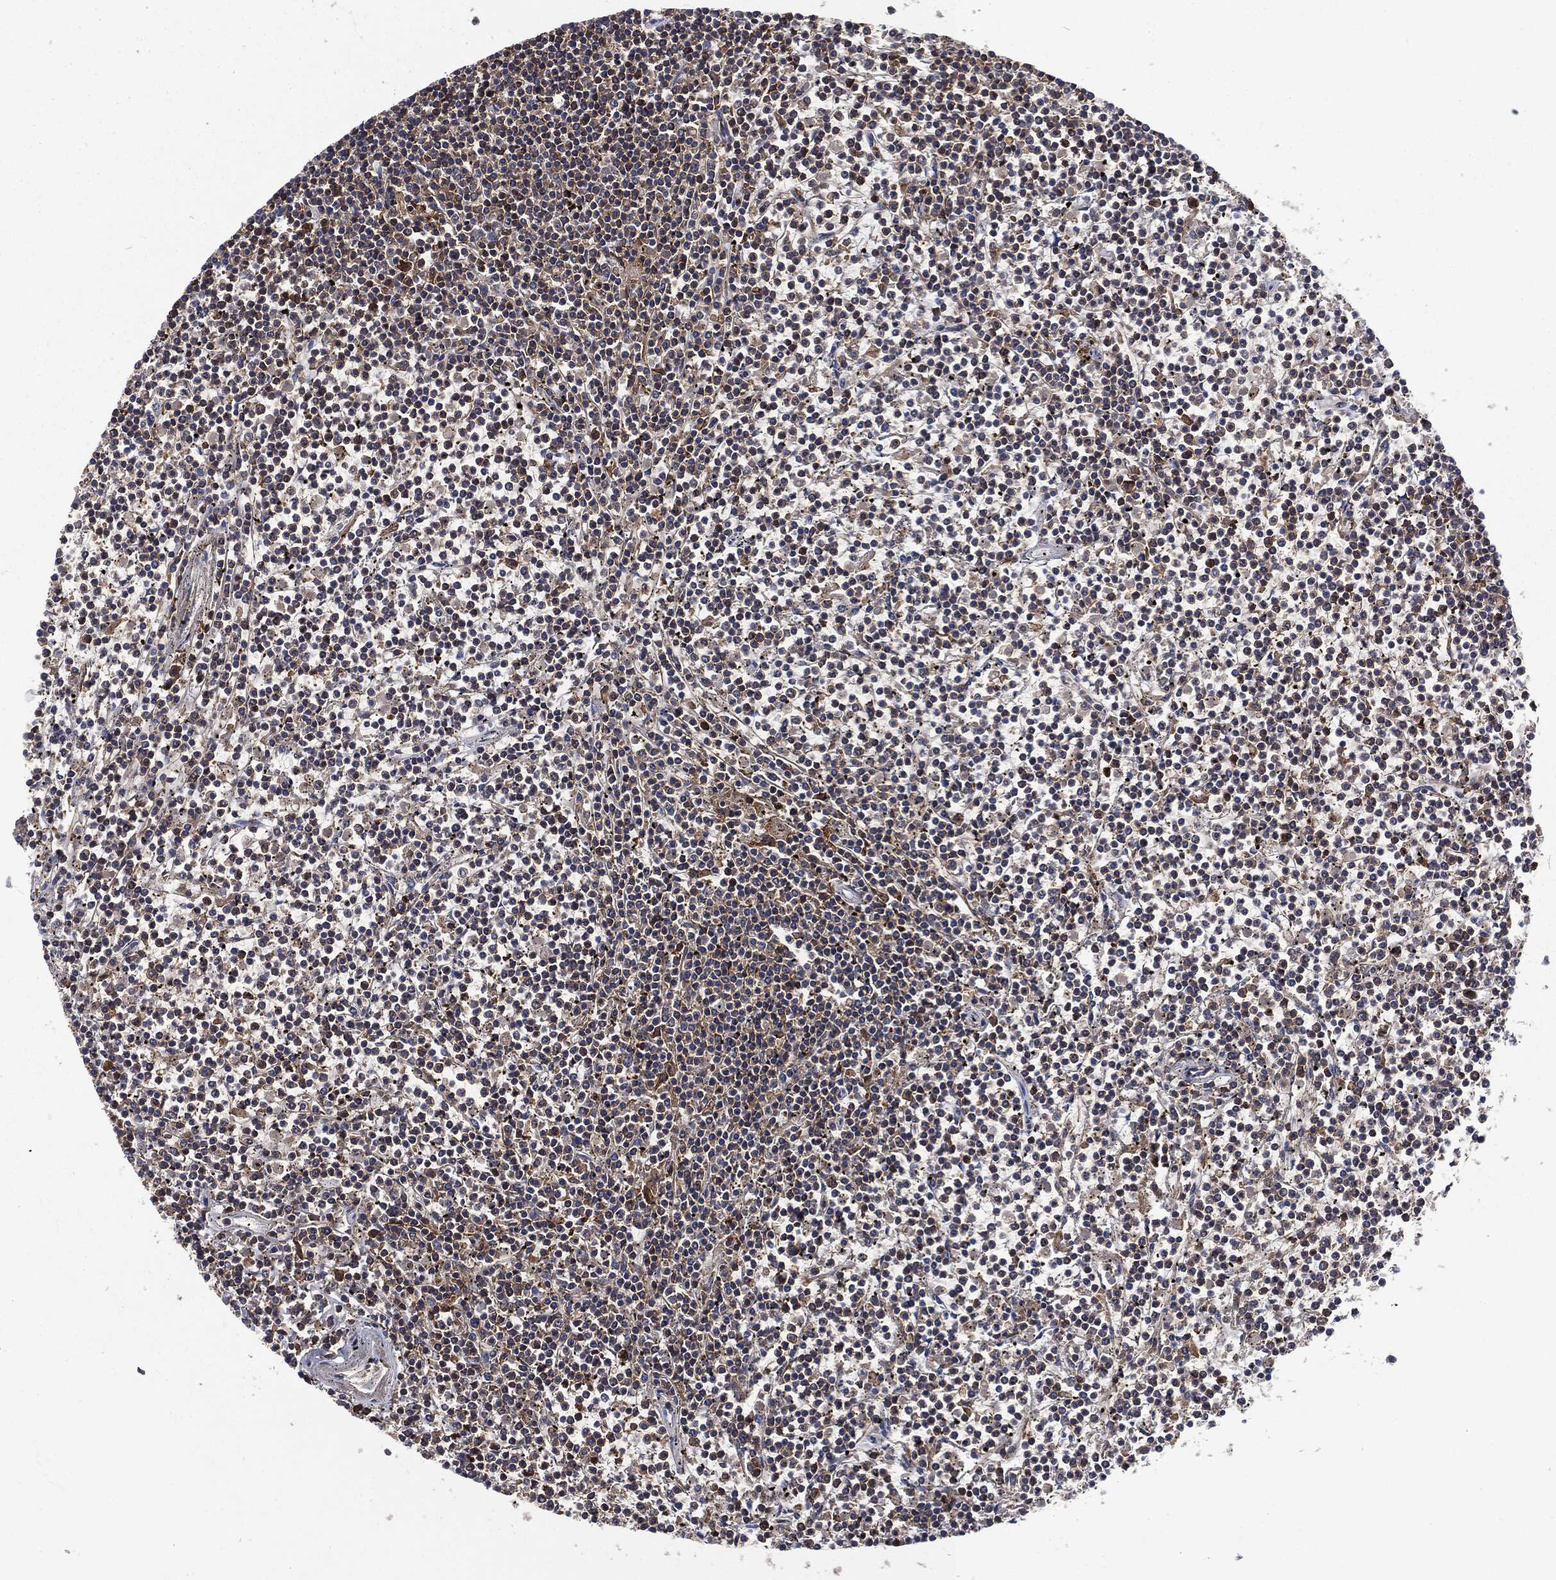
{"staining": {"intensity": "negative", "quantity": "none", "location": "none"}, "tissue": "lymphoma", "cell_type": "Tumor cells", "image_type": "cancer", "snomed": [{"axis": "morphology", "description": "Malignant lymphoma, non-Hodgkin's type, Low grade"}, {"axis": "topography", "description": "Spleen"}], "caption": "This is an immunohistochemistry photomicrograph of lymphoma. There is no positivity in tumor cells.", "gene": "LGALS9", "patient": {"sex": "female", "age": 19}}